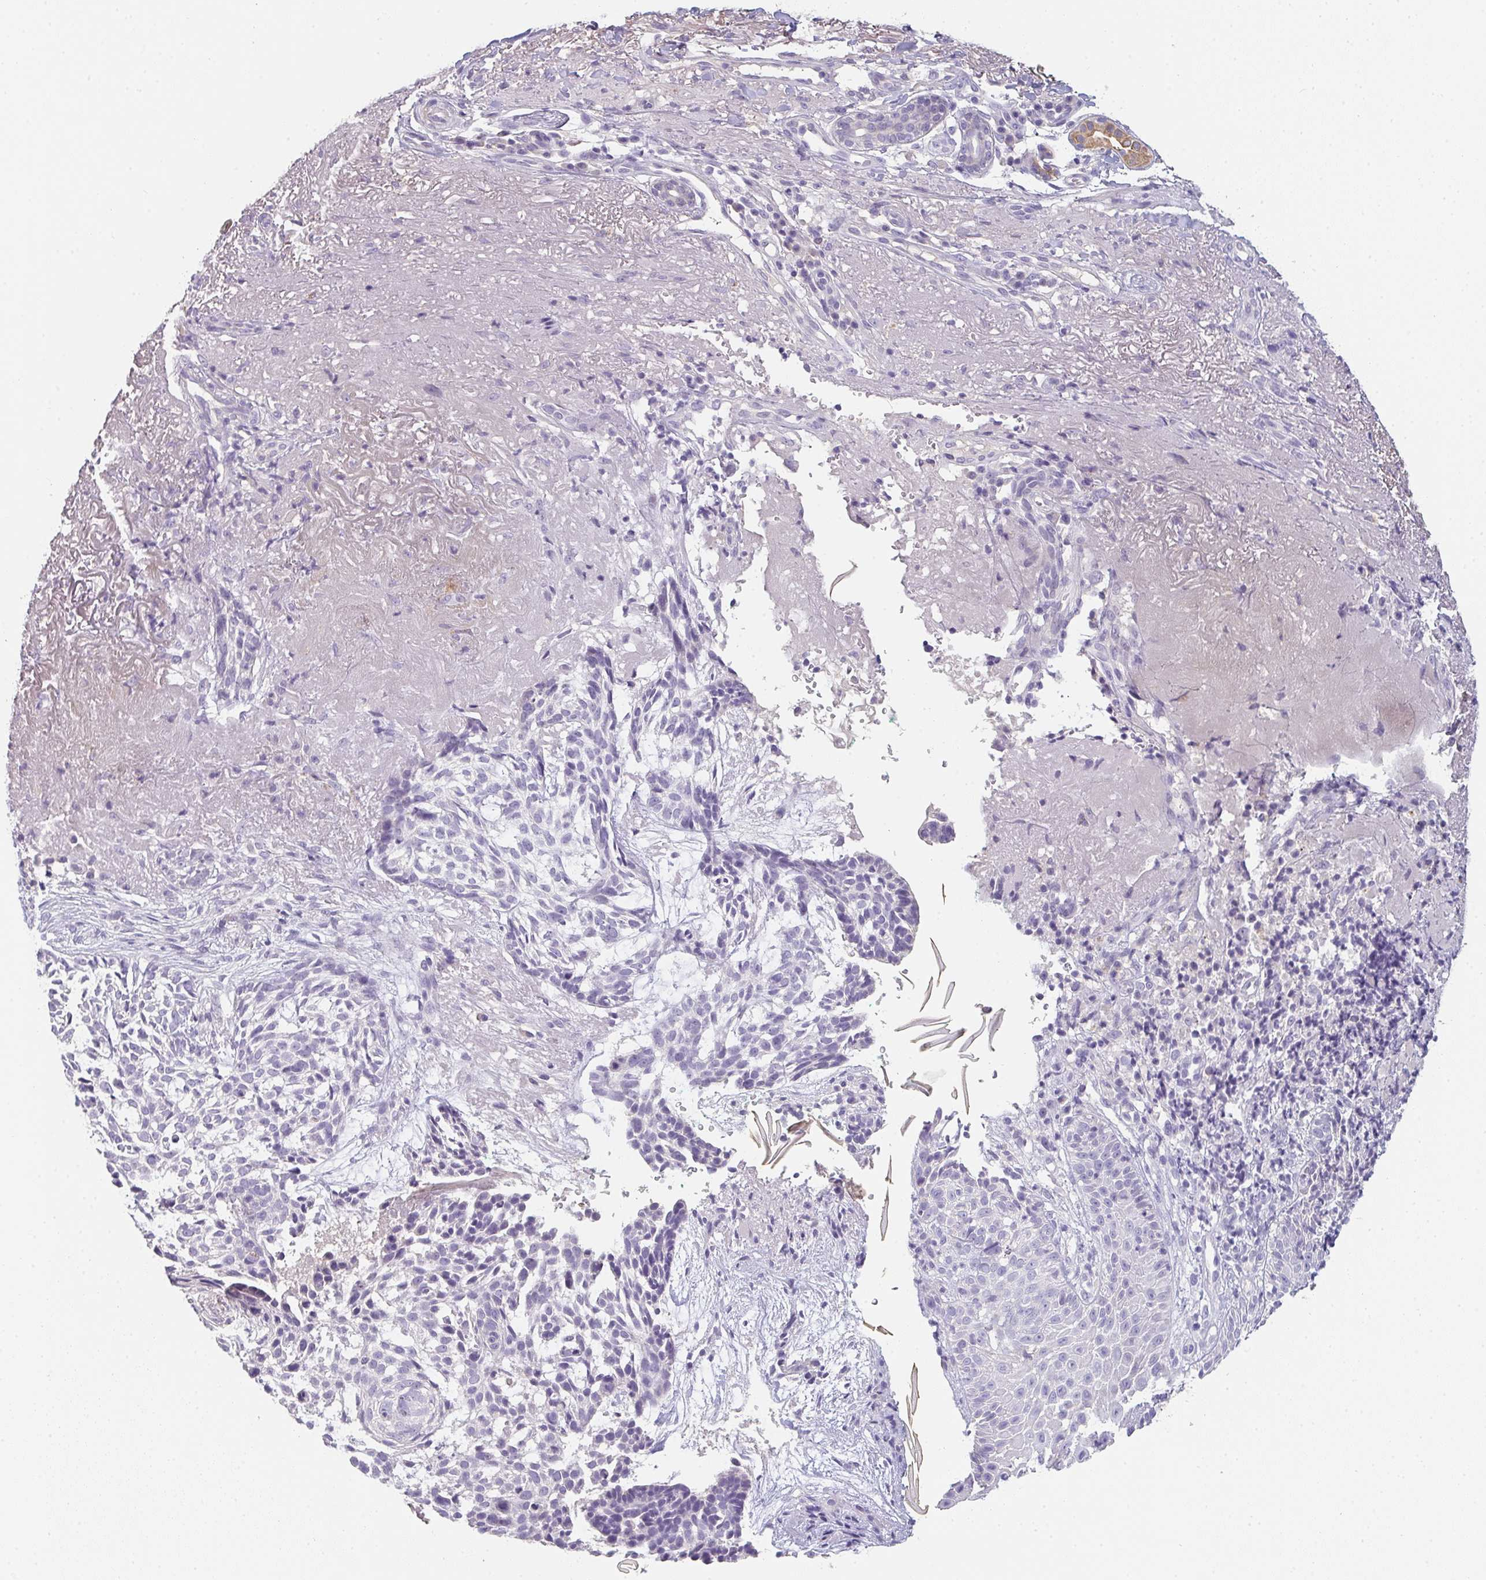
{"staining": {"intensity": "negative", "quantity": "none", "location": "none"}, "tissue": "skin cancer", "cell_type": "Tumor cells", "image_type": "cancer", "snomed": [{"axis": "morphology", "description": "Basal cell carcinoma"}, {"axis": "topography", "description": "Skin"}, {"axis": "topography", "description": "Skin of face"}], "caption": "The image reveals no staining of tumor cells in skin basal cell carcinoma.", "gene": "C1QTNF8", "patient": {"sex": "female", "age": 80}}